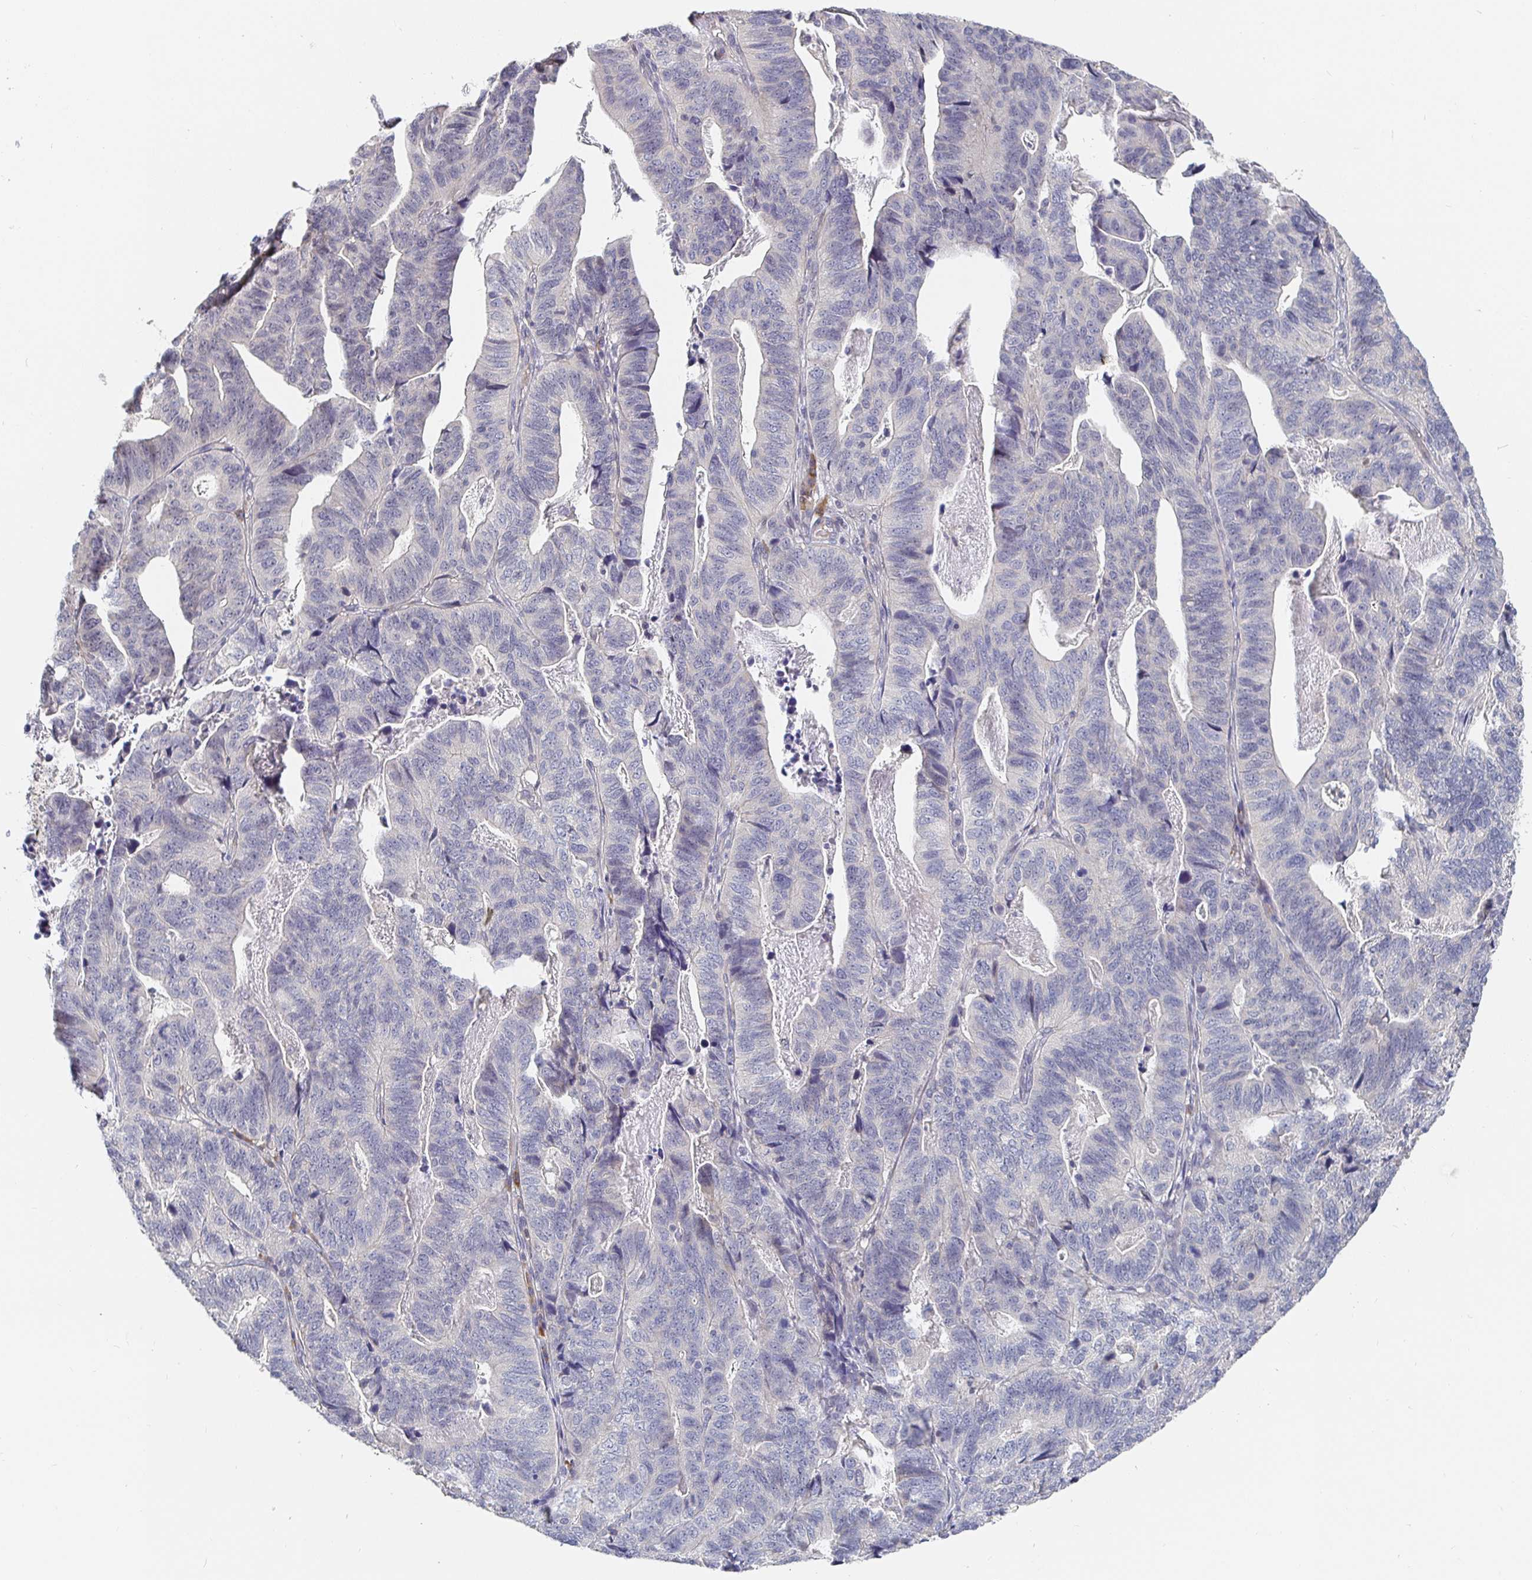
{"staining": {"intensity": "negative", "quantity": "none", "location": "none"}, "tissue": "stomach cancer", "cell_type": "Tumor cells", "image_type": "cancer", "snomed": [{"axis": "morphology", "description": "Adenocarcinoma, NOS"}, {"axis": "topography", "description": "Stomach, upper"}], "caption": "There is no significant staining in tumor cells of stomach cancer (adenocarcinoma).", "gene": "MEIS1", "patient": {"sex": "female", "age": 67}}